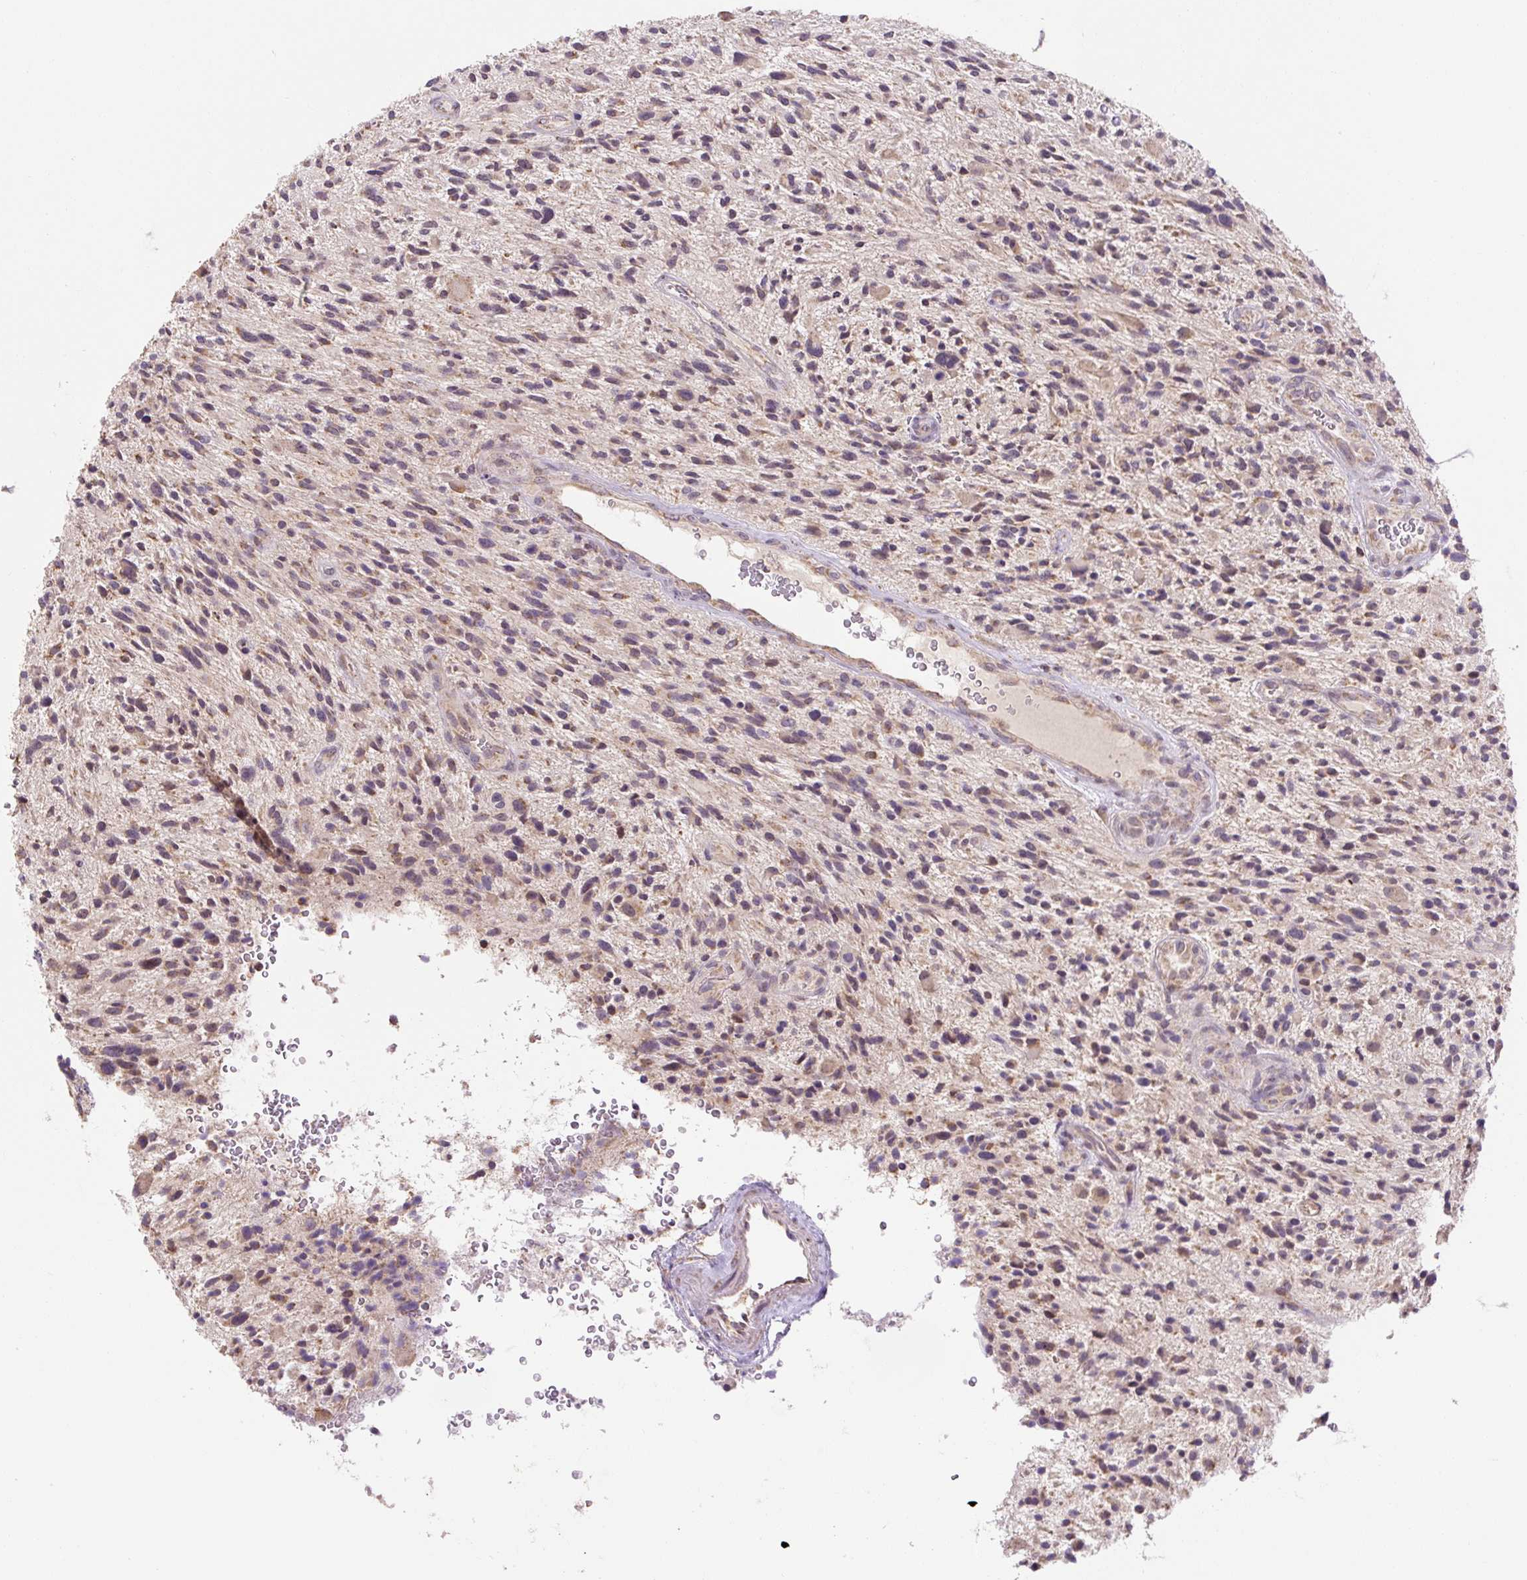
{"staining": {"intensity": "weak", "quantity": ">75%", "location": "cytoplasmic/membranous"}, "tissue": "glioma", "cell_type": "Tumor cells", "image_type": "cancer", "snomed": [{"axis": "morphology", "description": "Glioma, malignant, High grade"}, {"axis": "topography", "description": "Brain"}], "caption": "This image reveals immunohistochemistry staining of glioma, with low weak cytoplasmic/membranous expression in about >75% of tumor cells.", "gene": "MFSD9", "patient": {"sex": "male", "age": 47}}